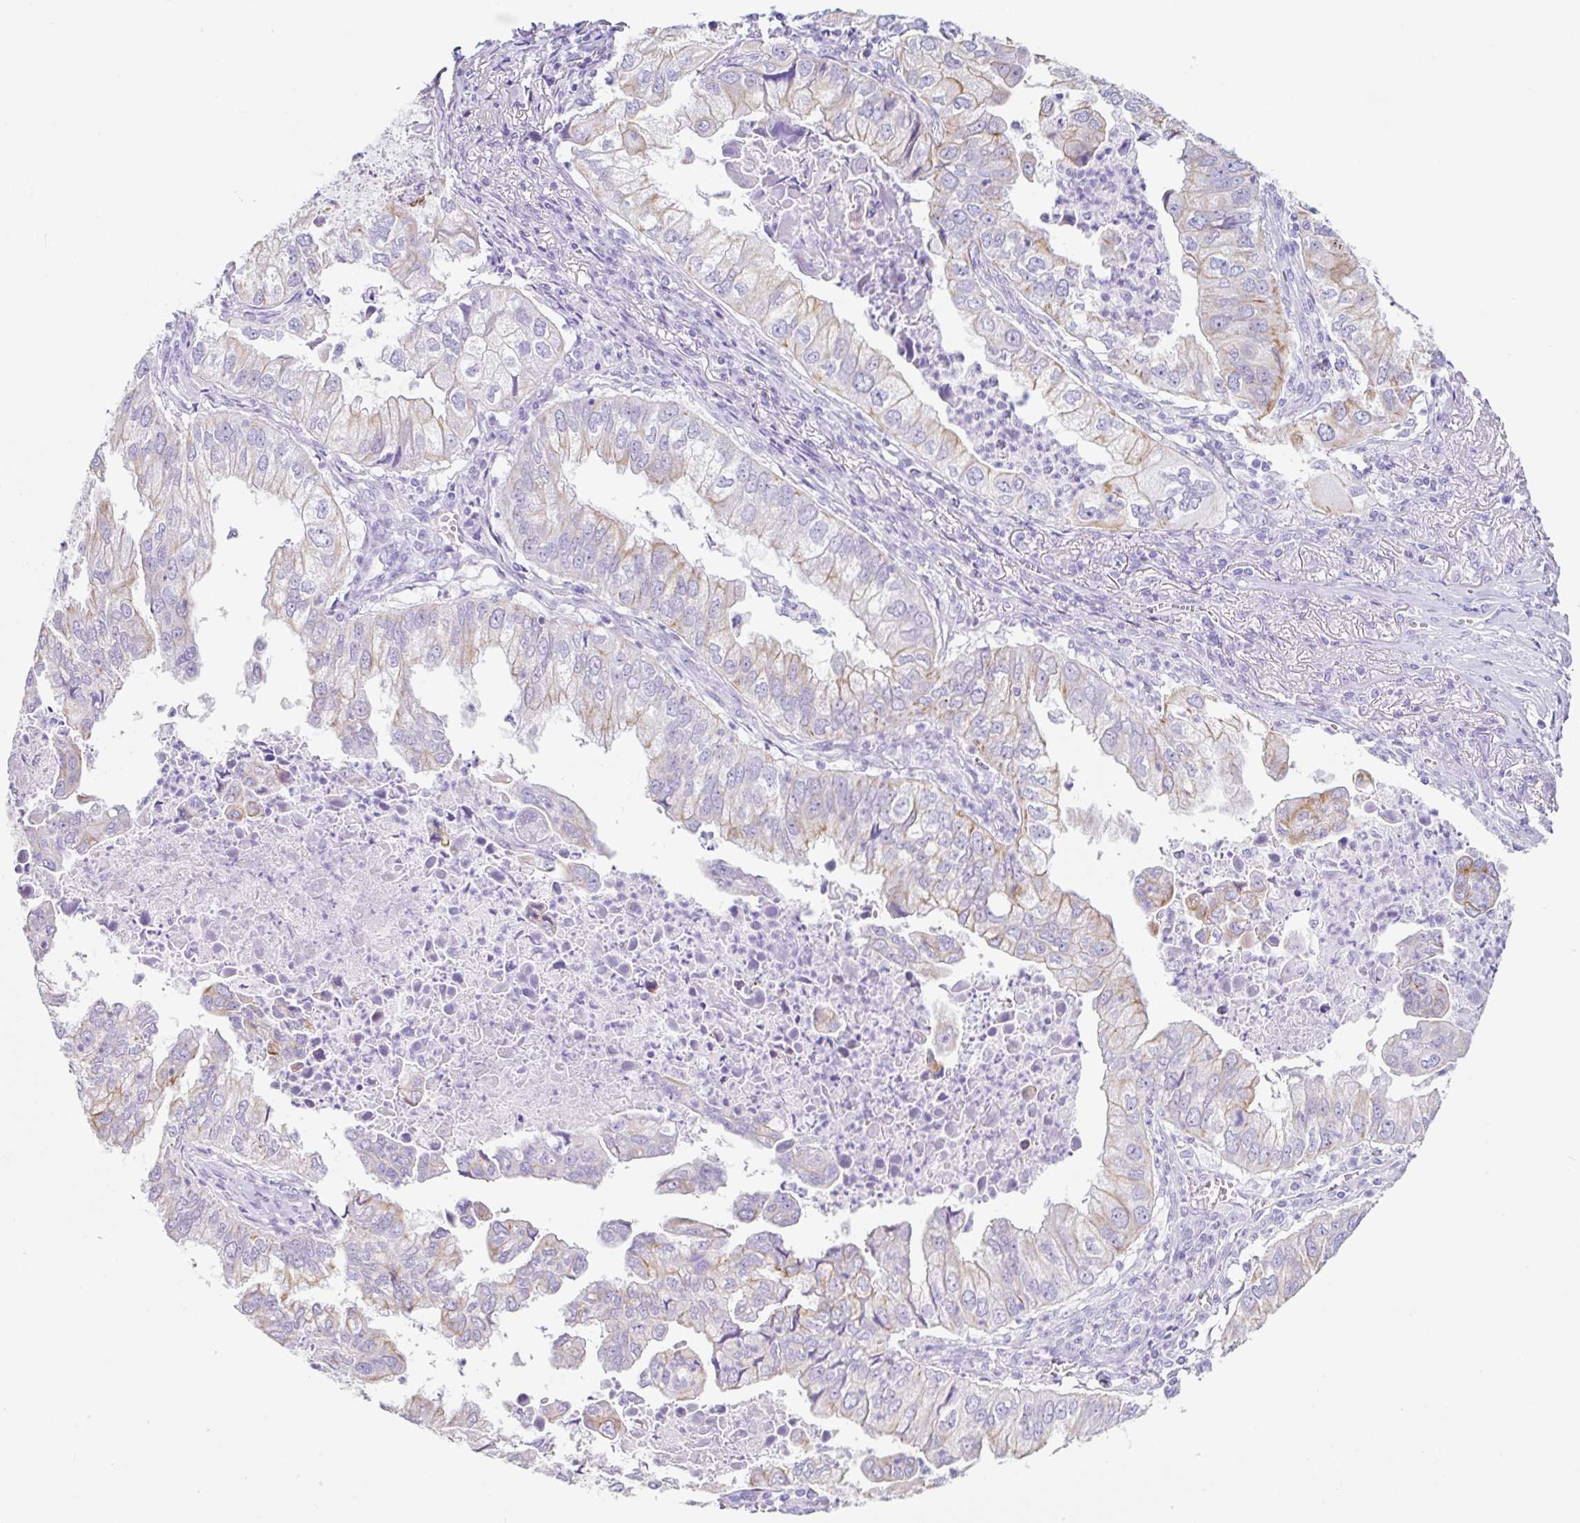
{"staining": {"intensity": "weak", "quantity": "25%-75%", "location": "cytoplasmic/membranous"}, "tissue": "lung cancer", "cell_type": "Tumor cells", "image_type": "cancer", "snomed": [{"axis": "morphology", "description": "Adenocarcinoma, NOS"}, {"axis": "topography", "description": "Lung"}], "caption": "Immunohistochemistry (IHC) staining of lung cancer, which reveals low levels of weak cytoplasmic/membranous positivity in approximately 25%-75% of tumor cells indicating weak cytoplasmic/membranous protein positivity. The staining was performed using DAB (brown) for protein detection and nuclei were counterstained in hematoxylin (blue).", "gene": "CLDND2", "patient": {"sex": "male", "age": 48}}